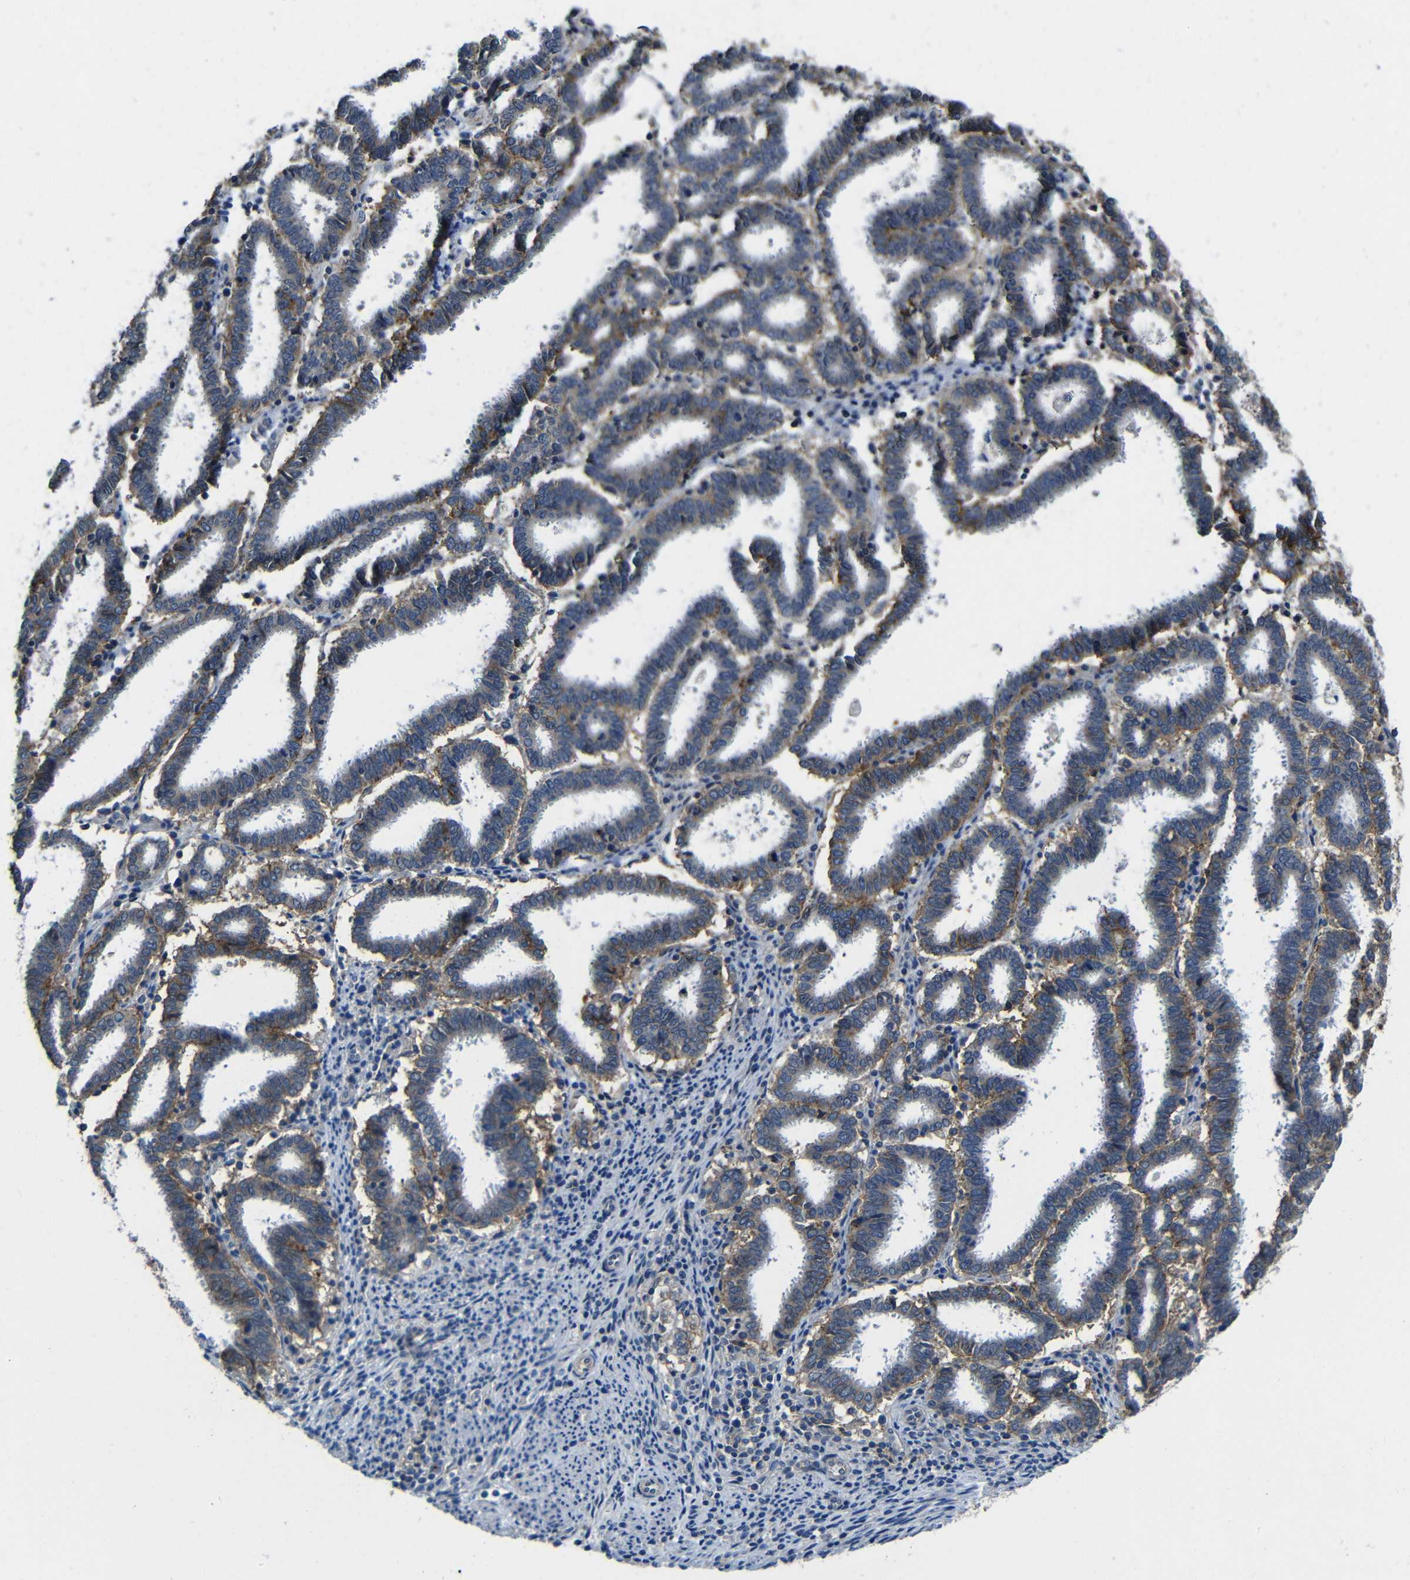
{"staining": {"intensity": "moderate", "quantity": "25%-75%", "location": "cytoplasmic/membranous"}, "tissue": "endometrial cancer", "cell_type": "Tumor cells", "image_type": "cancer", "snomed": [{"axis": "morphology", "description": "Adenocarcinoma, NOS"}, {"axis": "topography", "description": "Uterus"}], "caption": "Endometrial cancer (adenocarcinoma) stained with a protein marker displays moderate staining in tumor cells.", "gene": "ZNF90", "patient": {"sex": "female", "age": 83}}